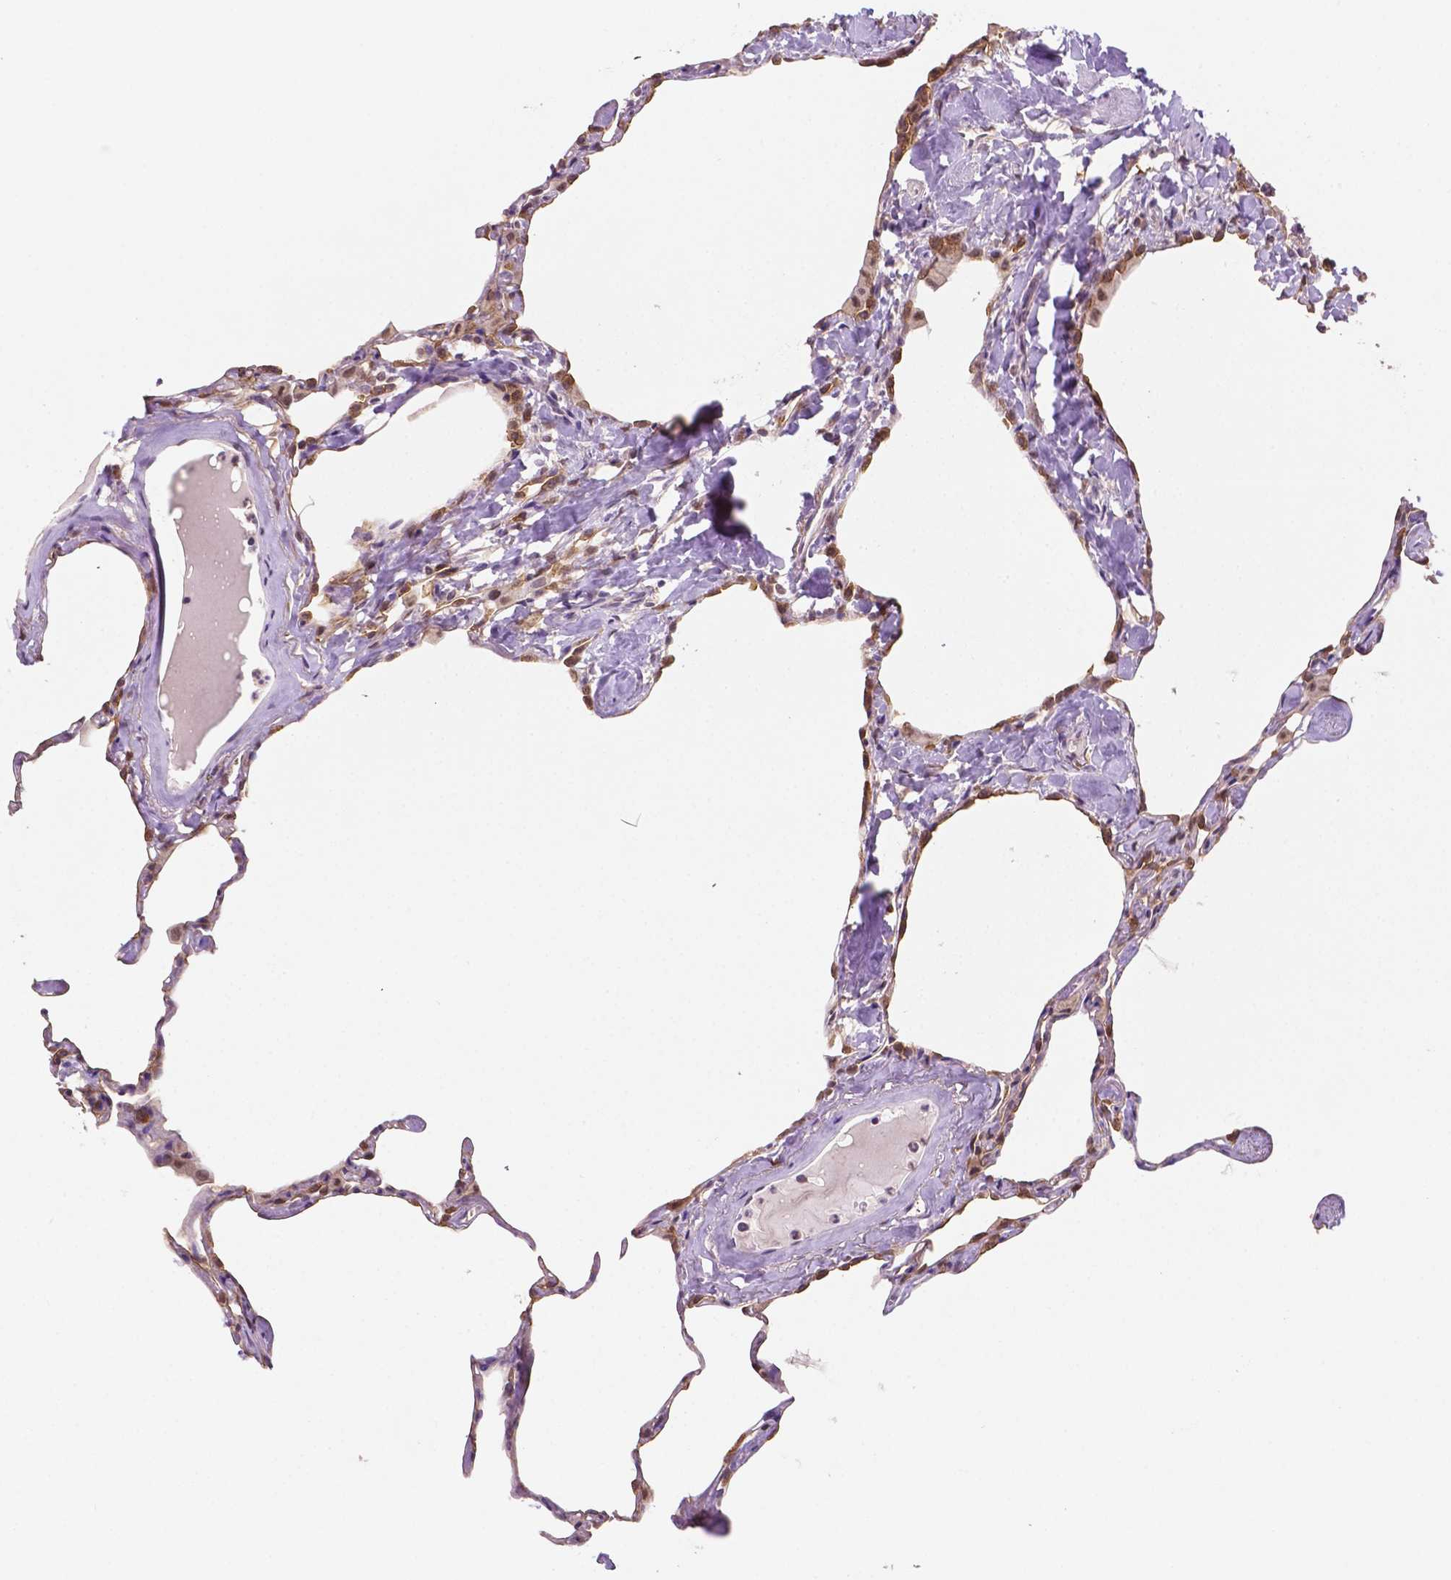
{"staining": {"intensity": "weak", "quantity": "25%-75%", "location": "cytoplasmic/membranous"}, "tissue": "lung", "cell_type": "Alveolar cells", "image_type": "normal", "snomed": [{"axis": "morphology", "description": "Normal tissue, NOS"}, {"axis": "topography", "description": "Lung"}], "caption": "IHC of normal lung displays low levels of weak cytoplasmic/membranous expression in about 25%-75% of alveolar cells. (Brightfield microscopy of DAB IHC at high magnification).", "gene": "SHLD3", "patient": {"sex": "male", "age": 65}}